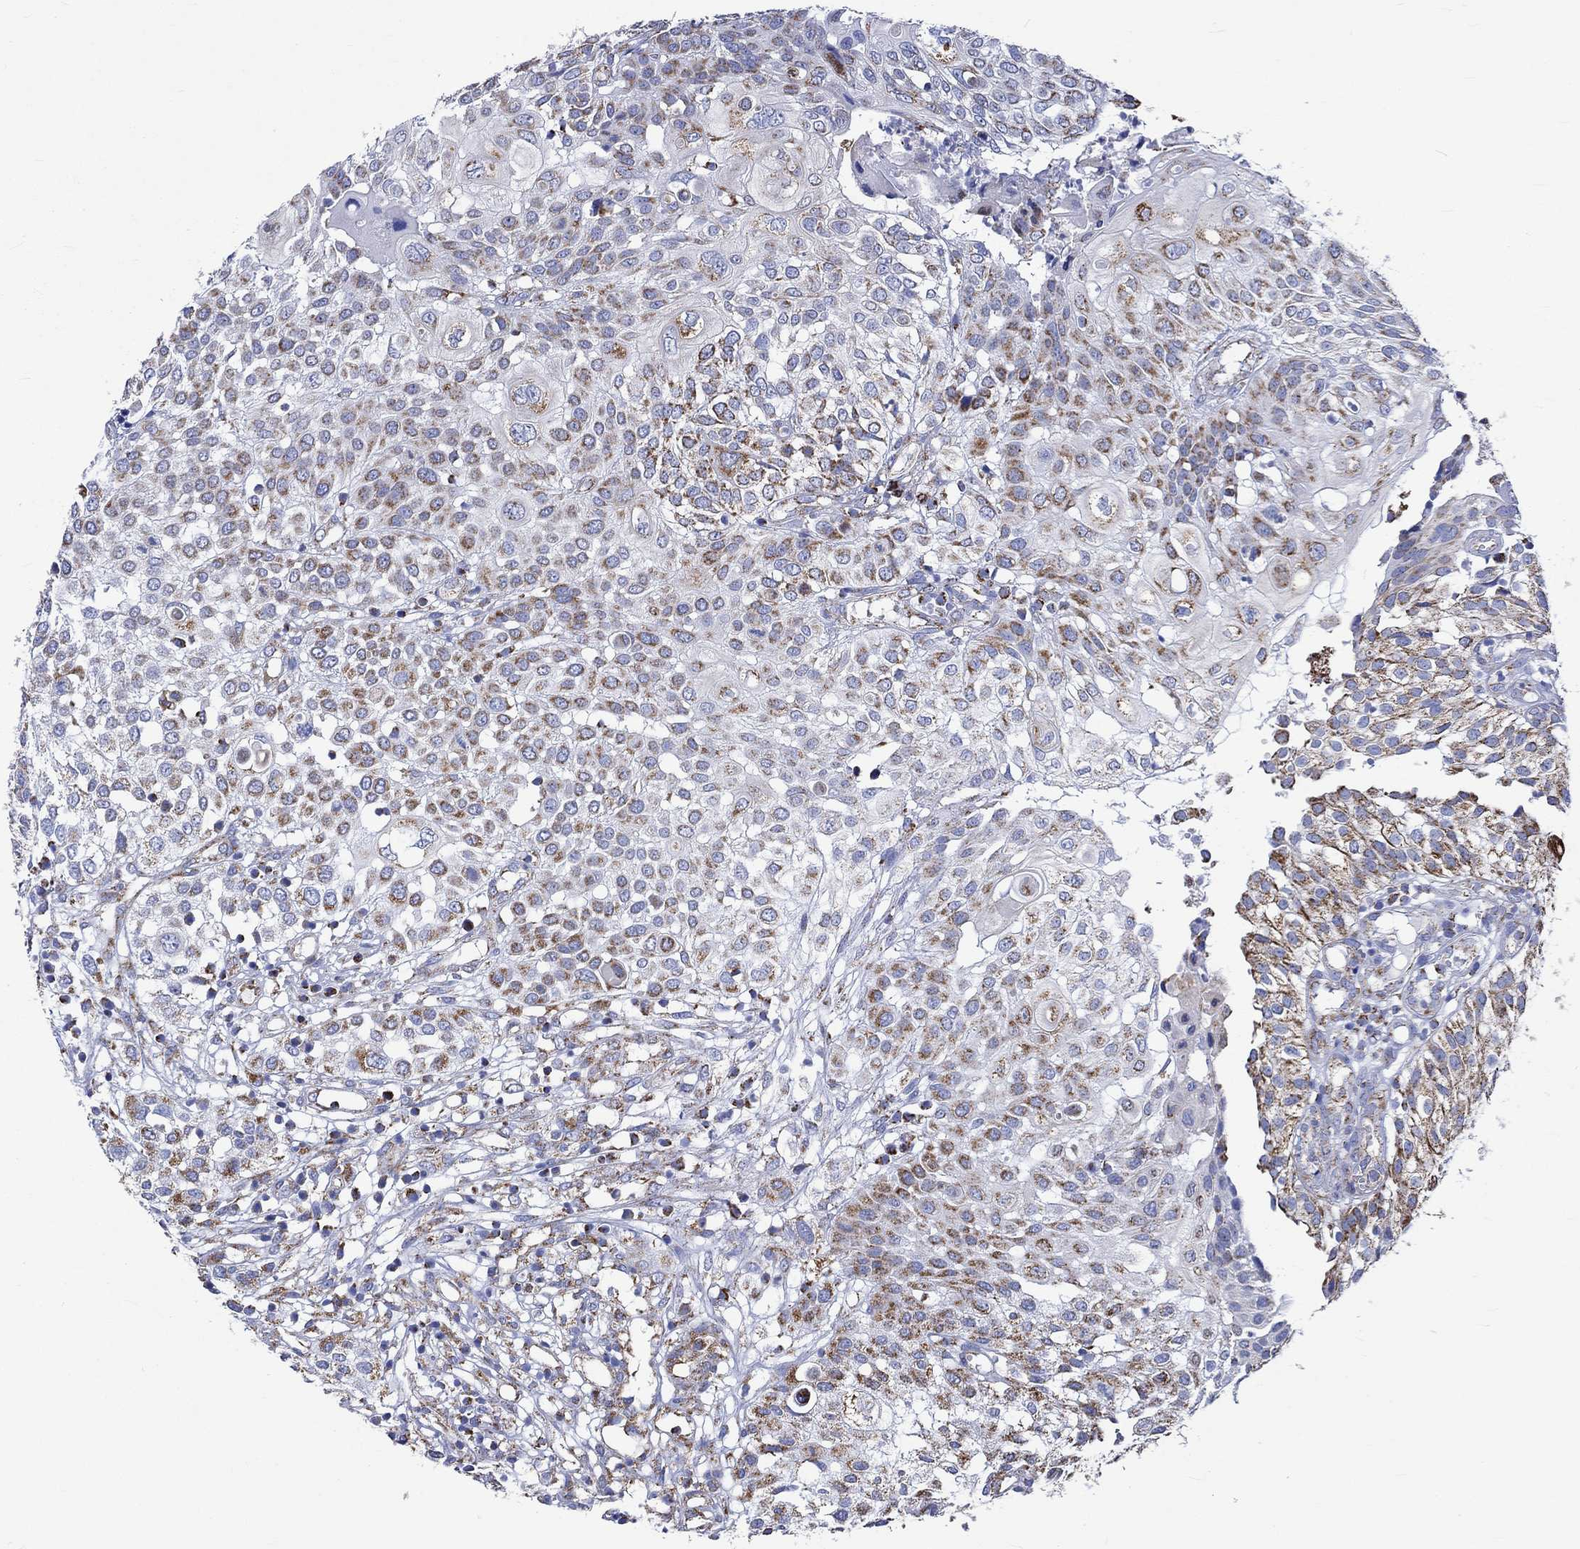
{"staining": {"intensity": "strong", "quantity": "25%-75%", "location": "cytoplasmic/membranous"}, "tissue": "urothelial cancer", "cell_type": "Tumor cells", "image_type": "cancer", "snomed": [{"axis": "morphology", "description": "Urothelial carcinoma, High grade"}, {"axis": "topography", "description": "Urinary bladder"}], "caption": "Immunohistochemistry (IHC) micrograph of neoplastic tissue: human urothelial cancer stained using immunohistochemistry (IHC) displays high levels of strong protein expression localized specifically in the cytoplasmic/membranous of tumor cells, appearing as a cytoplasmic/membranous brown color.", "gene": "RCE1", "patient": {"sex": "female", "age": 79}}